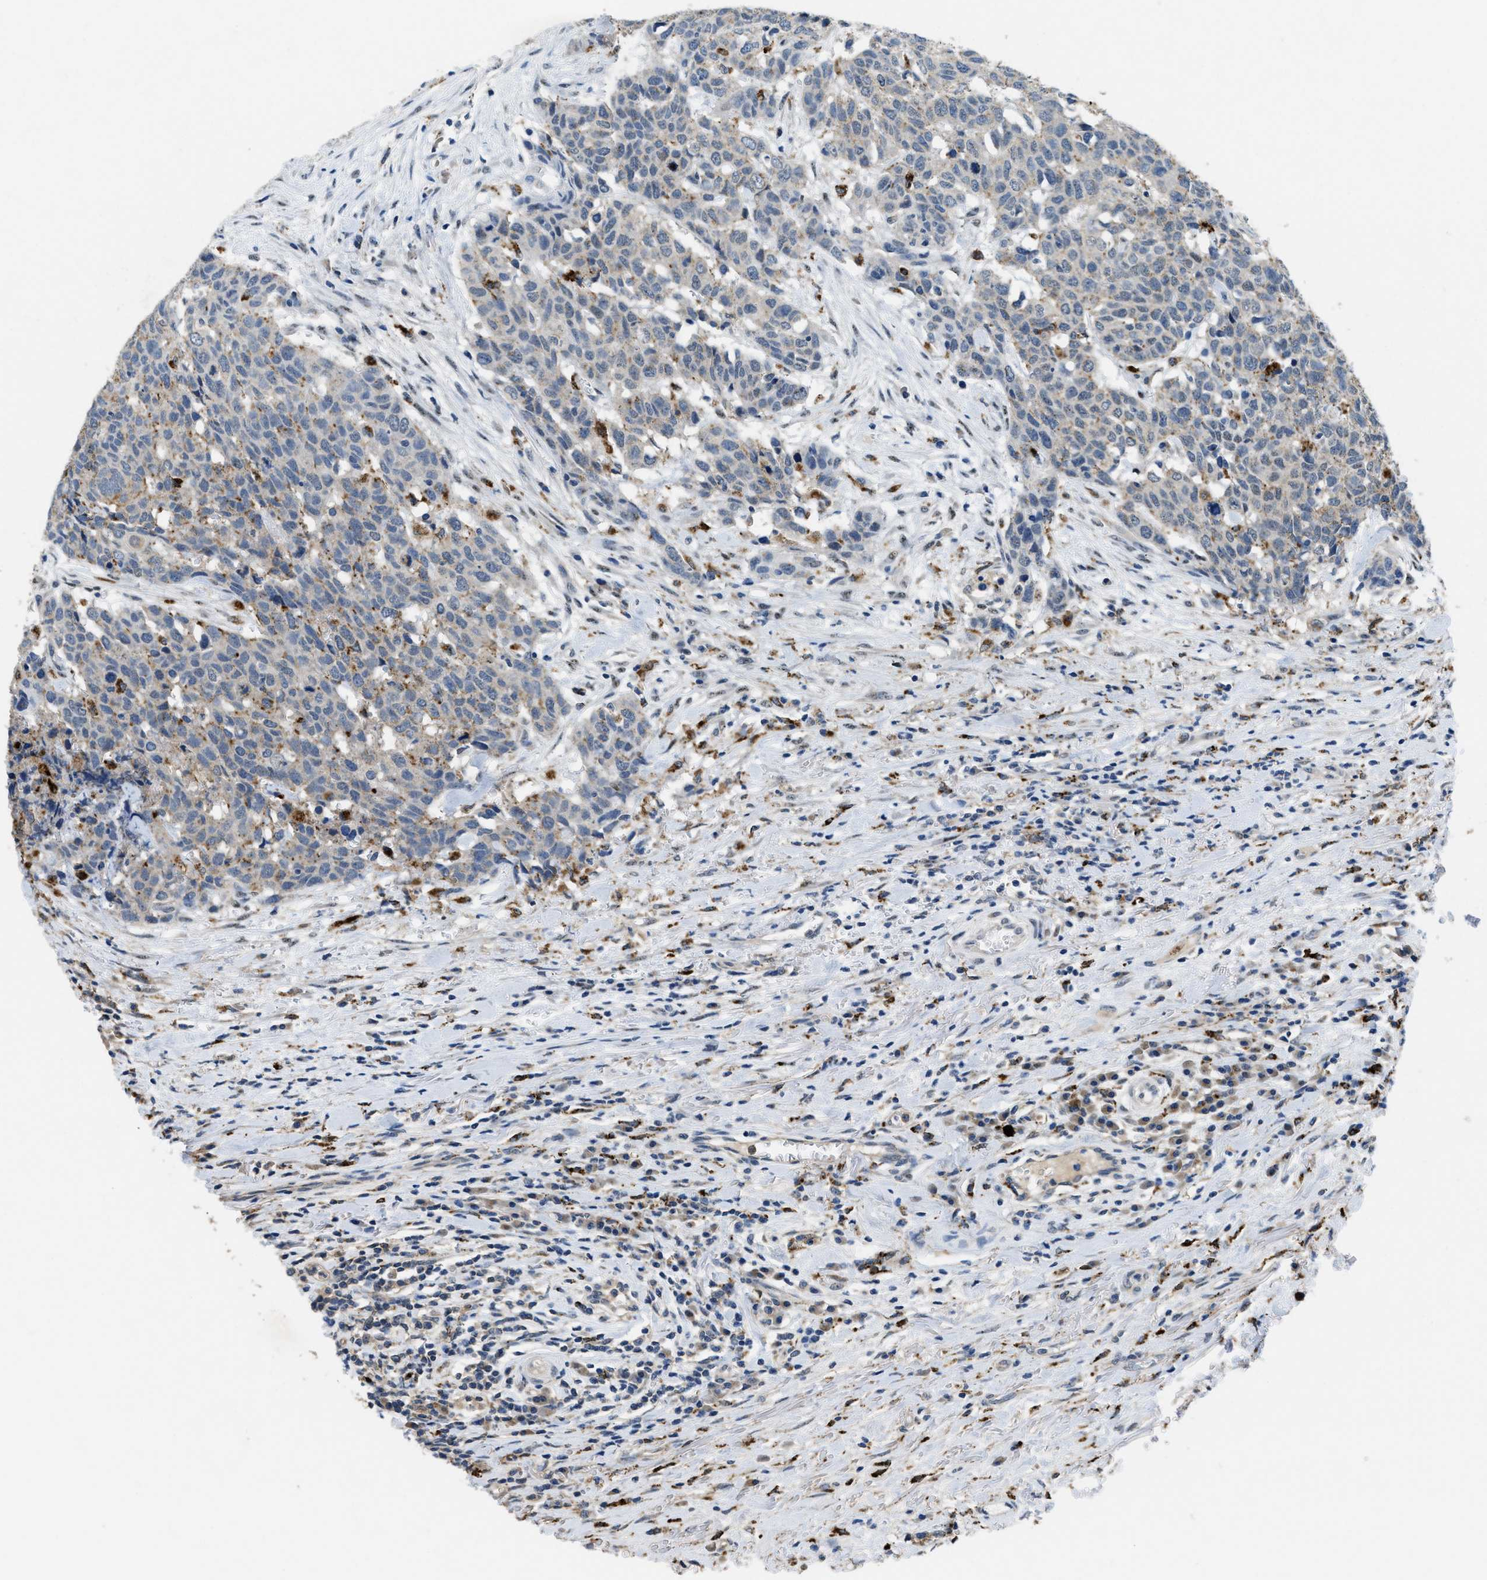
{"staining": {"intensity": "moderate", "quantity": "<25%", "location": "cytoplasmic/membranous"}, "tissue": "head and neck cancer", "cell_type": "Tumor cells", "image_type": "cancer", "snomed": [{"axis": "morphology", "description": "Squamous cell carcinoma, NOS"}, {"axis": "topography", "description": "Head-Neck"}], "caption": "Protein expression analysis of squamous cell carcinoma (head and neck) reveals moderate cytoplasmic/membranous positivity in about <25% of tumor cells.", "gene": "BMPR2", "patient": {"sex": "male", "age": 66}}